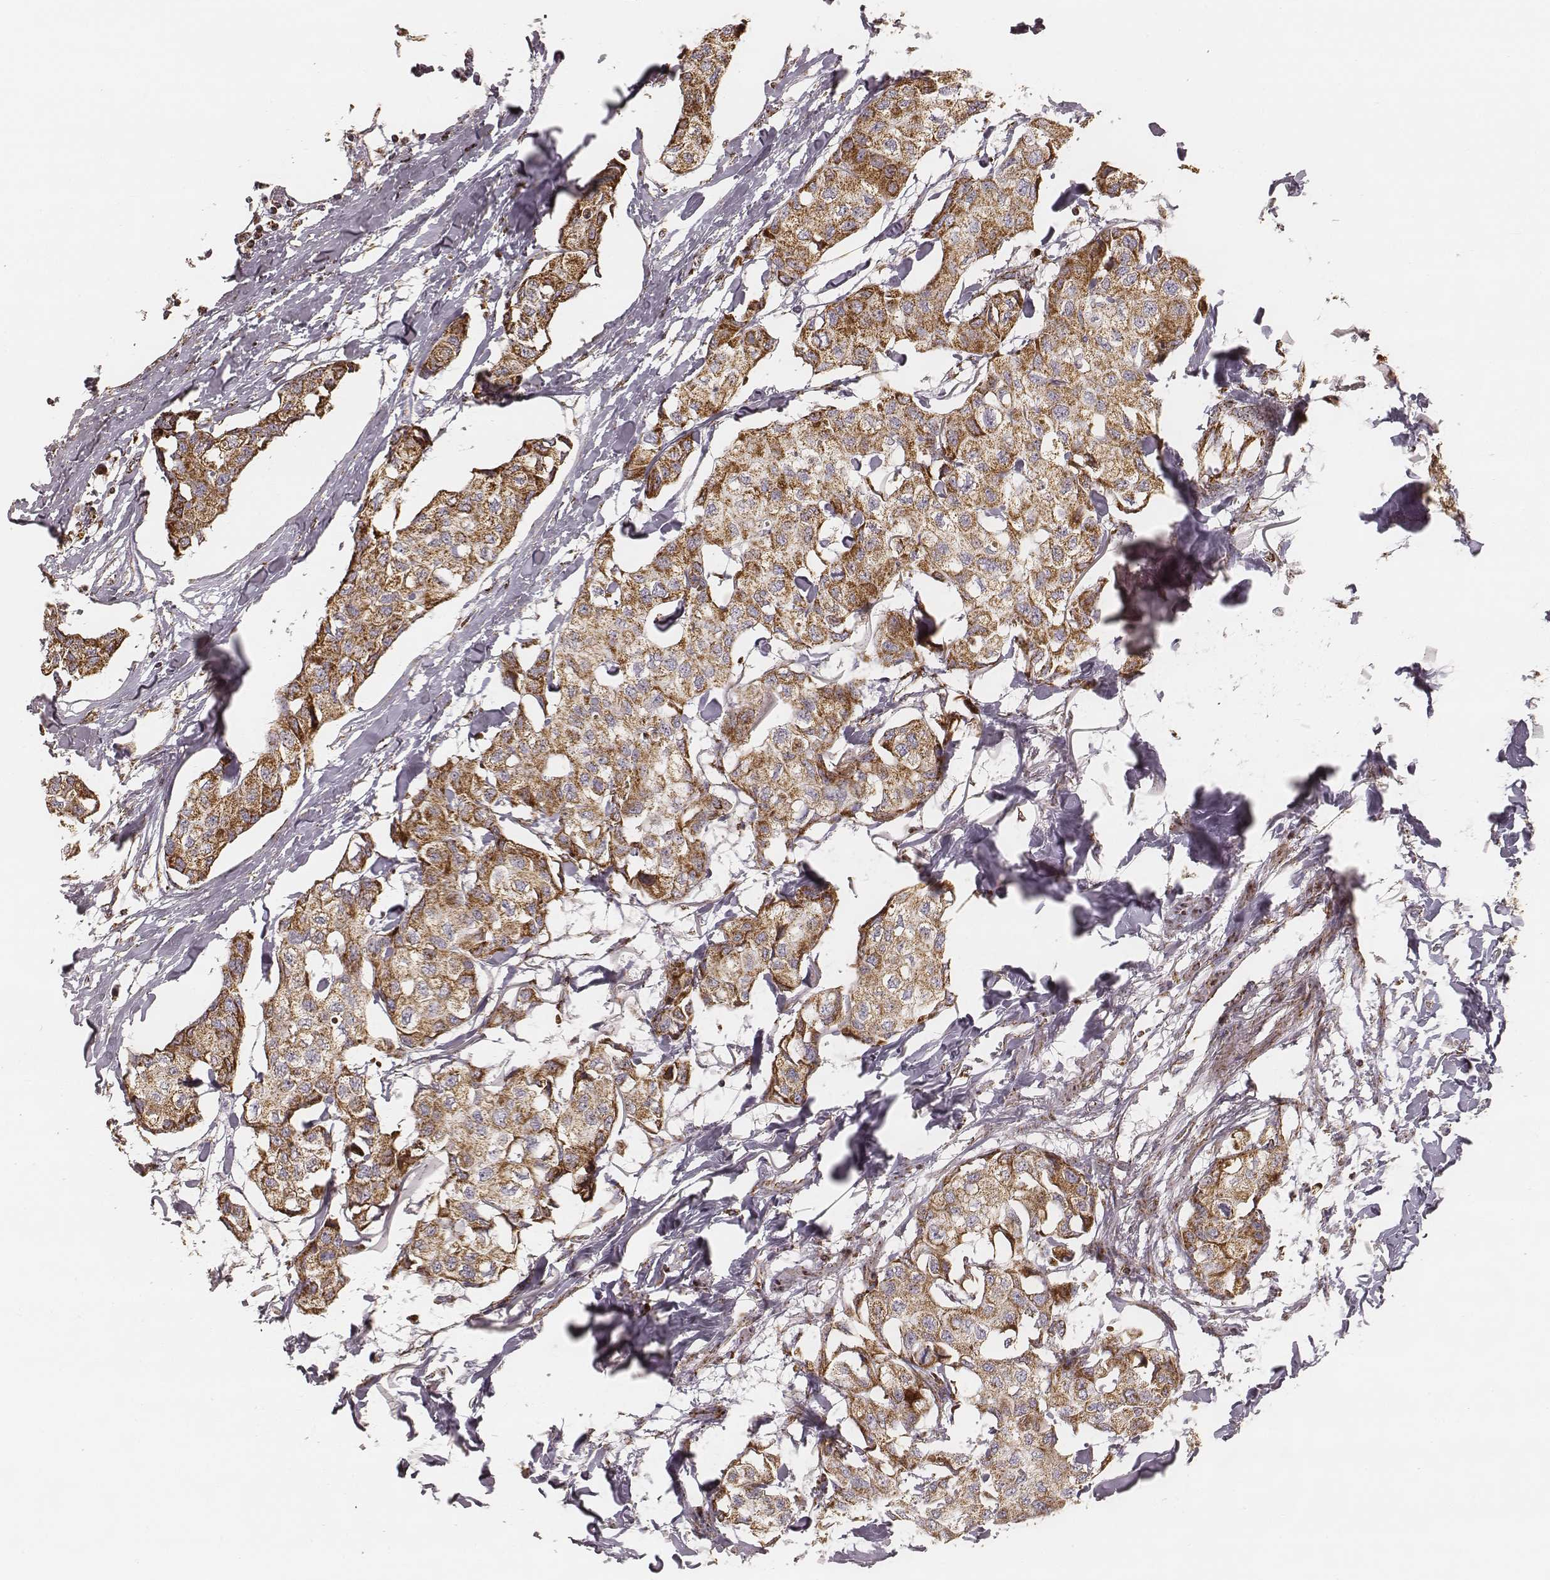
{"staining": {"intensity": "moderate", "quantity": ">75%", "location": "cytoplasmic/membranous"}, "tissue": "breast cancer", "cell_type": "Tumor cells", "image_type": "cancer", "snomed": [{"axis": "morphology", "description": "Duct carcinoma"}, {"axis": "topography", "description": "Breast"}], "caption": "A brown stain labels moderate cytoplasmic/membranous expression of a protein in human breast cancer tumor cells.", "gene": "CS", "patient": {"sex": "female", "age": 80}}